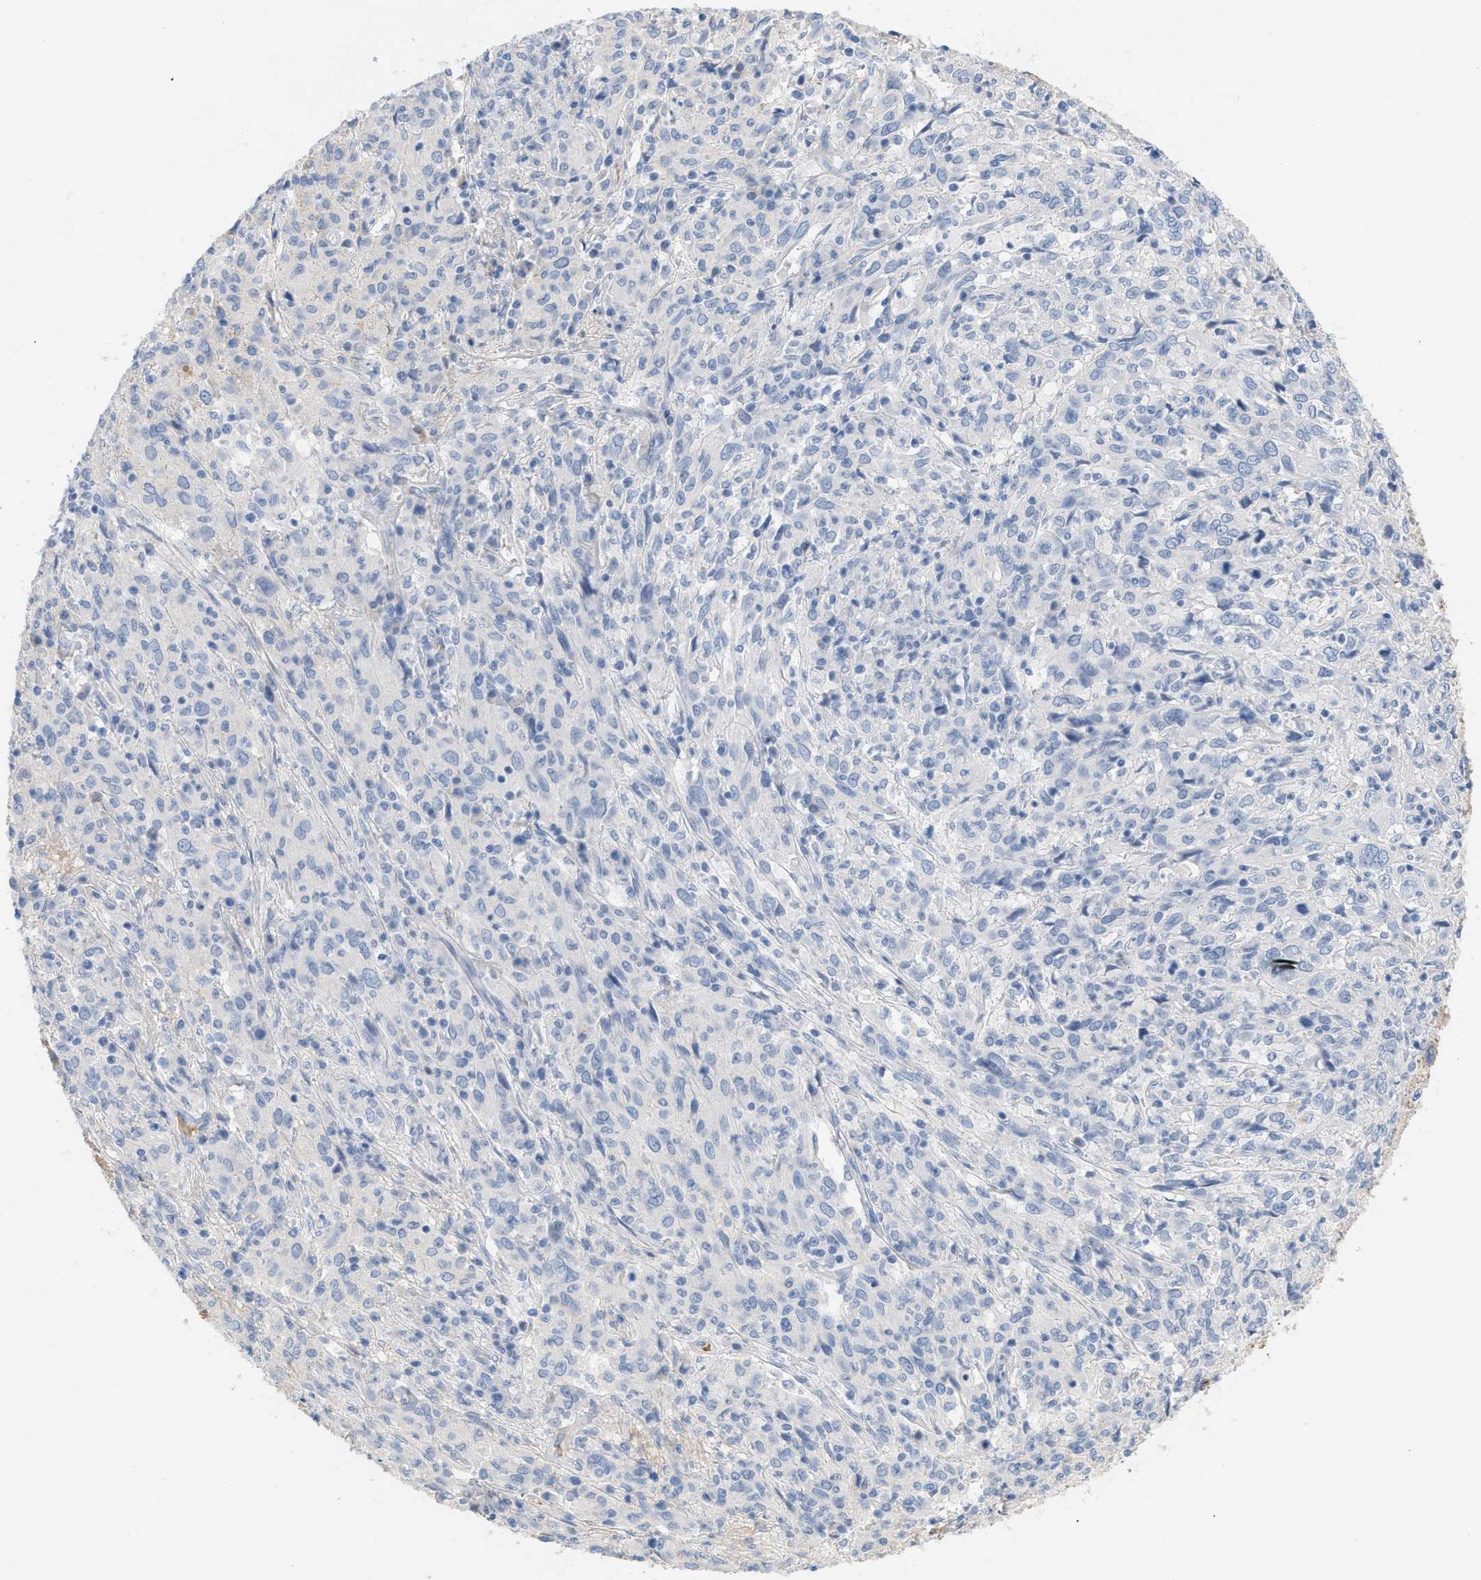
{"staining": {"intensity": "negative", "quantity": "none", "location": "none"}, "tissue": "cervical cancer", "cell_type": "Tumor cells", "image_type": "cancer", "snomed": [{"axis": "morphology", "description": "Squamous cell carcinoma, NOS"}, {"axis": "topography", "description": "Cervix"}], "caption": "Cervical squamous cell carcinoma was stained to show a protein in brown. There is no significant expression in tumor cells. (DAB (3,3'-diaminobenzidine) immunohistochemistry (IHC), high magnification).", "gene": "CFH", "patient": {"sex": "female", "age": 46}}